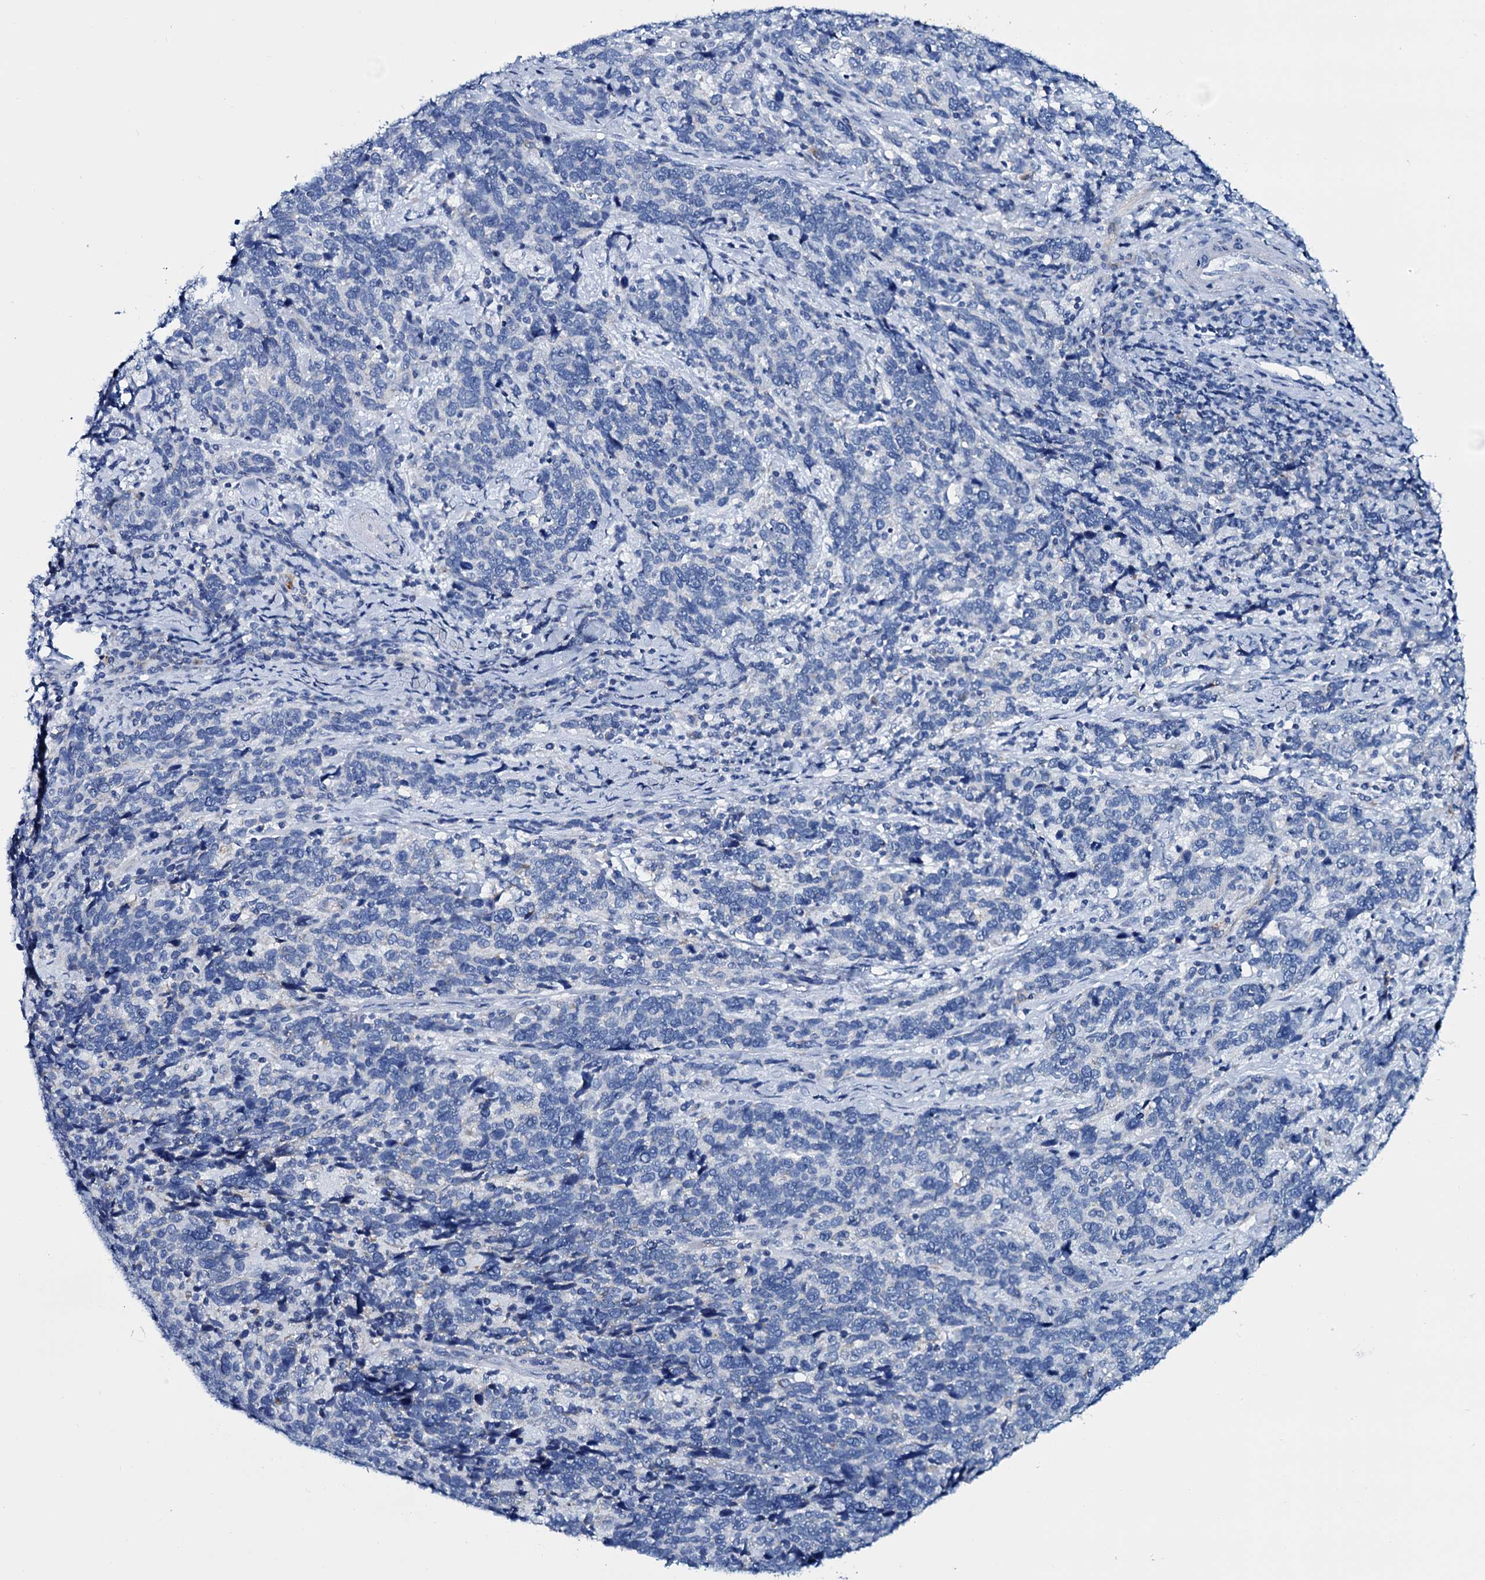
{"staining": {"intensity": "negative", "quantity": "none", "location": "none"}, "tissue": "cervical cancer", "cell_type": "Tumor cells", "image_type": "cancer", "snomed": [{"axis": "morphology", "description": "Squamous cell carcinoma, NOS"}, {"axis": "topography", "description": "Cervix"}], "caption": "This is an immunohistochemistry (IHC) histopathology image of human cervical cancer (squamous cell carcinoma). There is no expression in tumor cells.", "gene": "SLC1A3", "patient": {"sex": "female", "age": 41}}